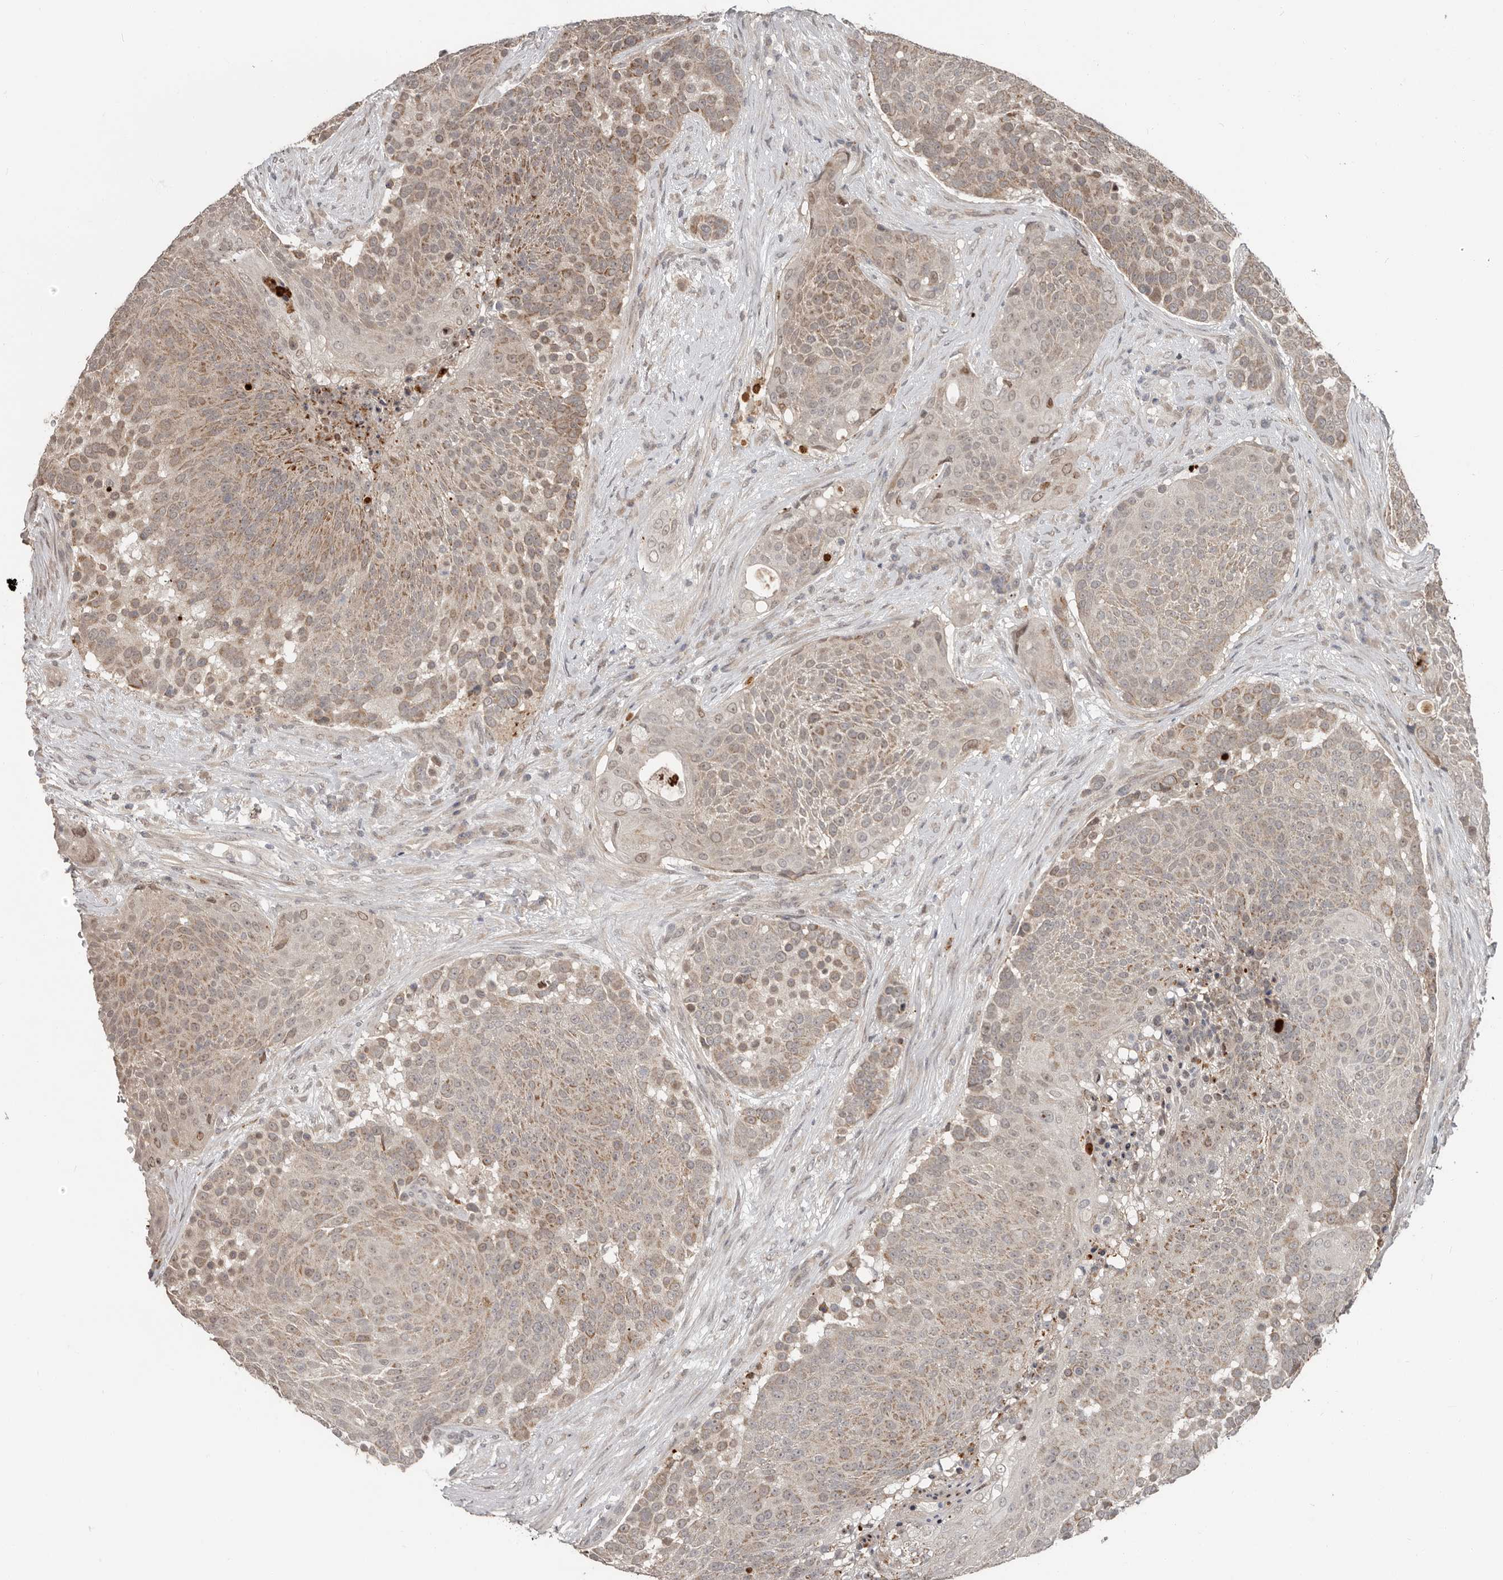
{"staining": {"intensity": "weak", "quantity": "25%-75%", "location": "cytoplasmic/membranous"}, "tissue": "urothelial cancer", "cell_type": "Tumor cells", "image_type": "cancer", "snomed": [{"axis": "morphology", "description": "Urothelial carcinoma, High grade"}, {"axis": "topography", "description": "Urinary bladder"}], "caption": "A brown stain shows weak cytoplasmic/membranous positivity of a protein in urothelial carcinoma (high-grade) tumor cells. Using DAB (3,3'-diaminobenzidine) (brown) and hematoxylin (blue) stains, captured at high magnification using brightfield microscopy.", "gene": "APOL6", "patient": {"sex": "female", "age": 63}}